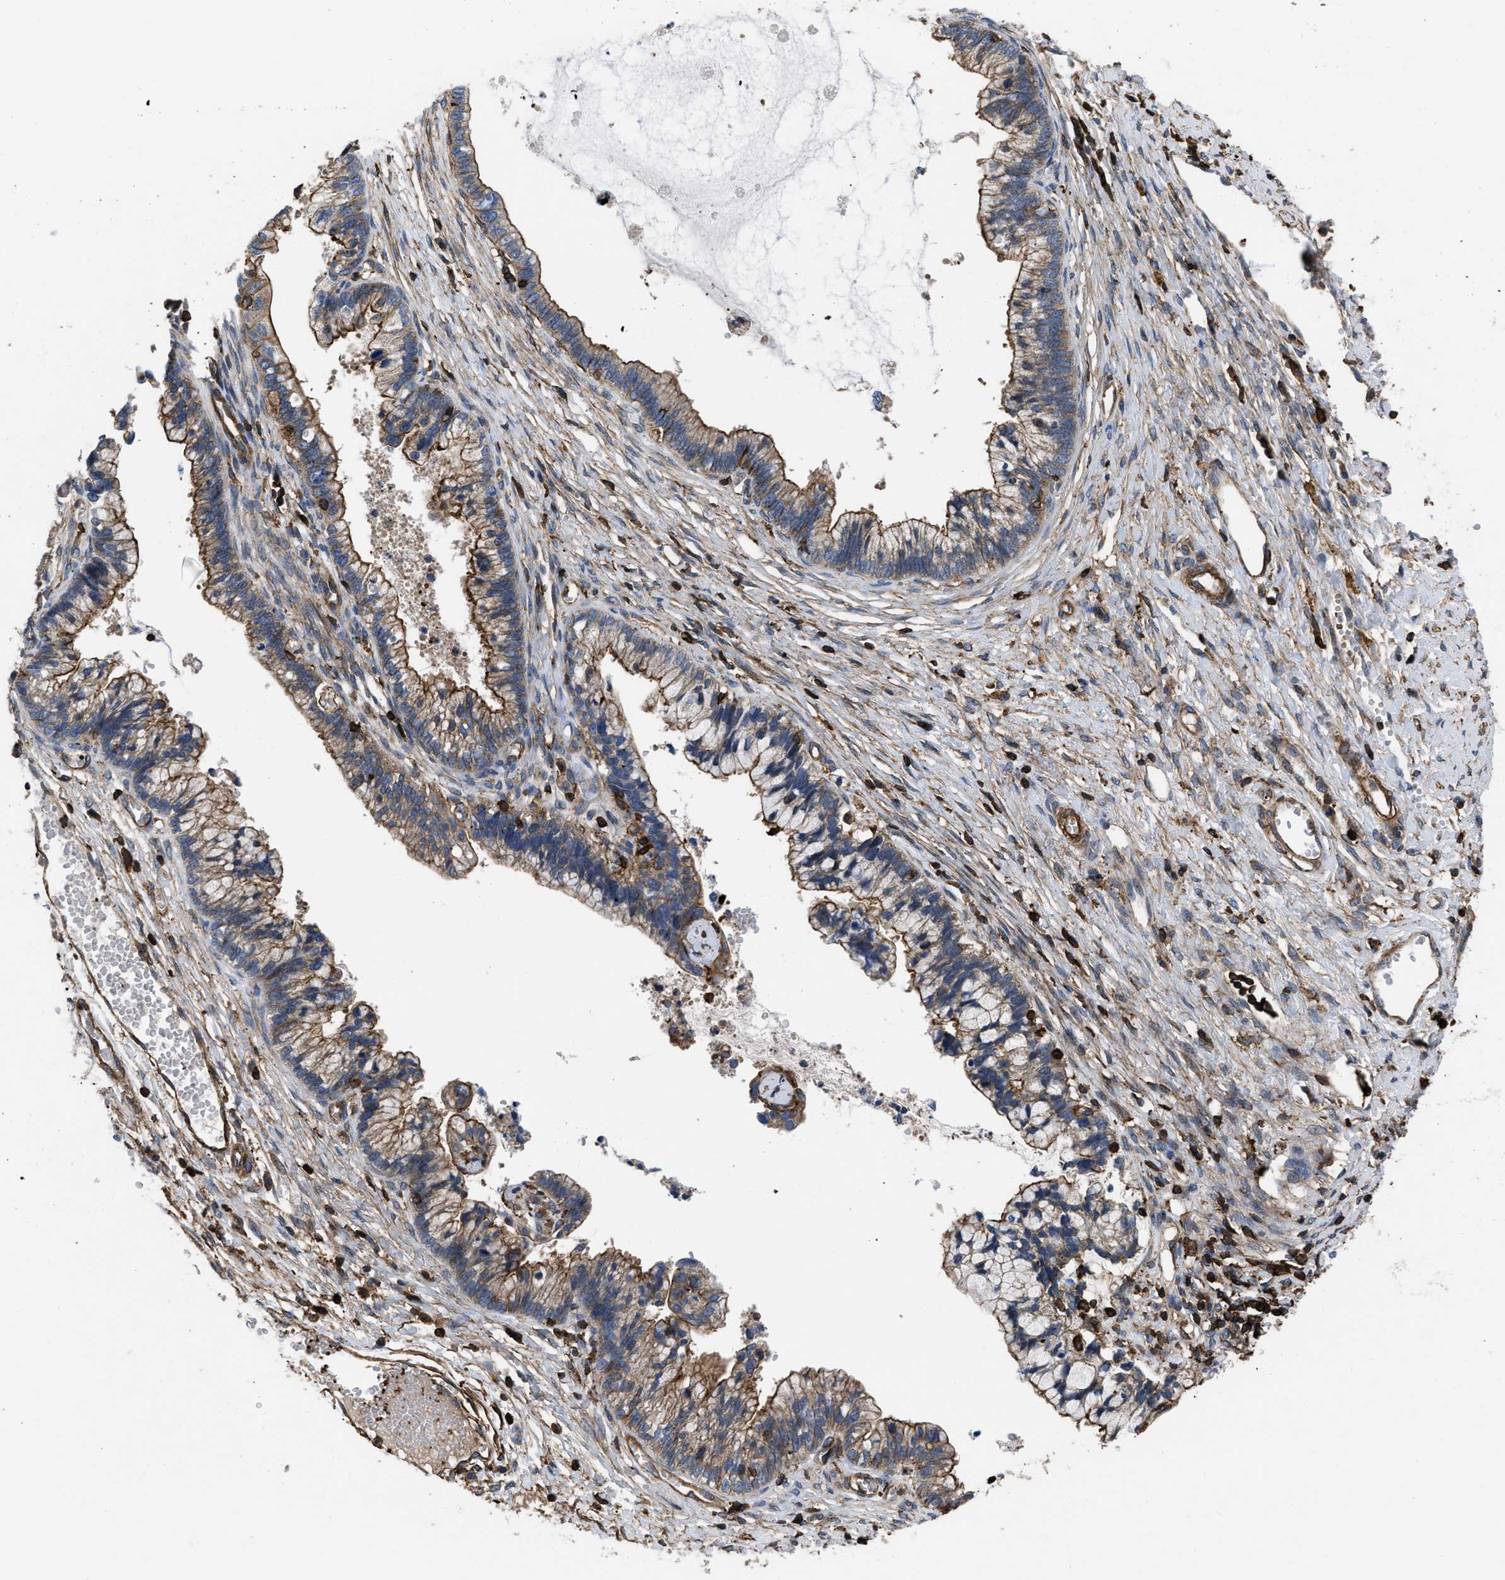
{"staining": {"intensity": "strong", "quantity": ">75%", "location": "cytoplasmic/membranous"}, "tissue": "cervical cancer", "cell_type": "Tumor cells", "image_type": "cancer", "snomed": [{"axis": "morphology", "description": "Adenocarcinoma, NOS"}, {"axis": "topography", "description": "Cervix"}], "caption": "The histopathology image displays a brown stain indicating the presence of a protein in the cytoplasmic/membranous of tumor cells in adenocarcinoma (cervical). Using DAB (3,3'-diaminobenzidine) (brown) and hematoxylin (blue) stains, captured at high magnification using brightfield microscopy.", "gene": "SCUBE2", "patient": {"sex": "female", "age": 44}}